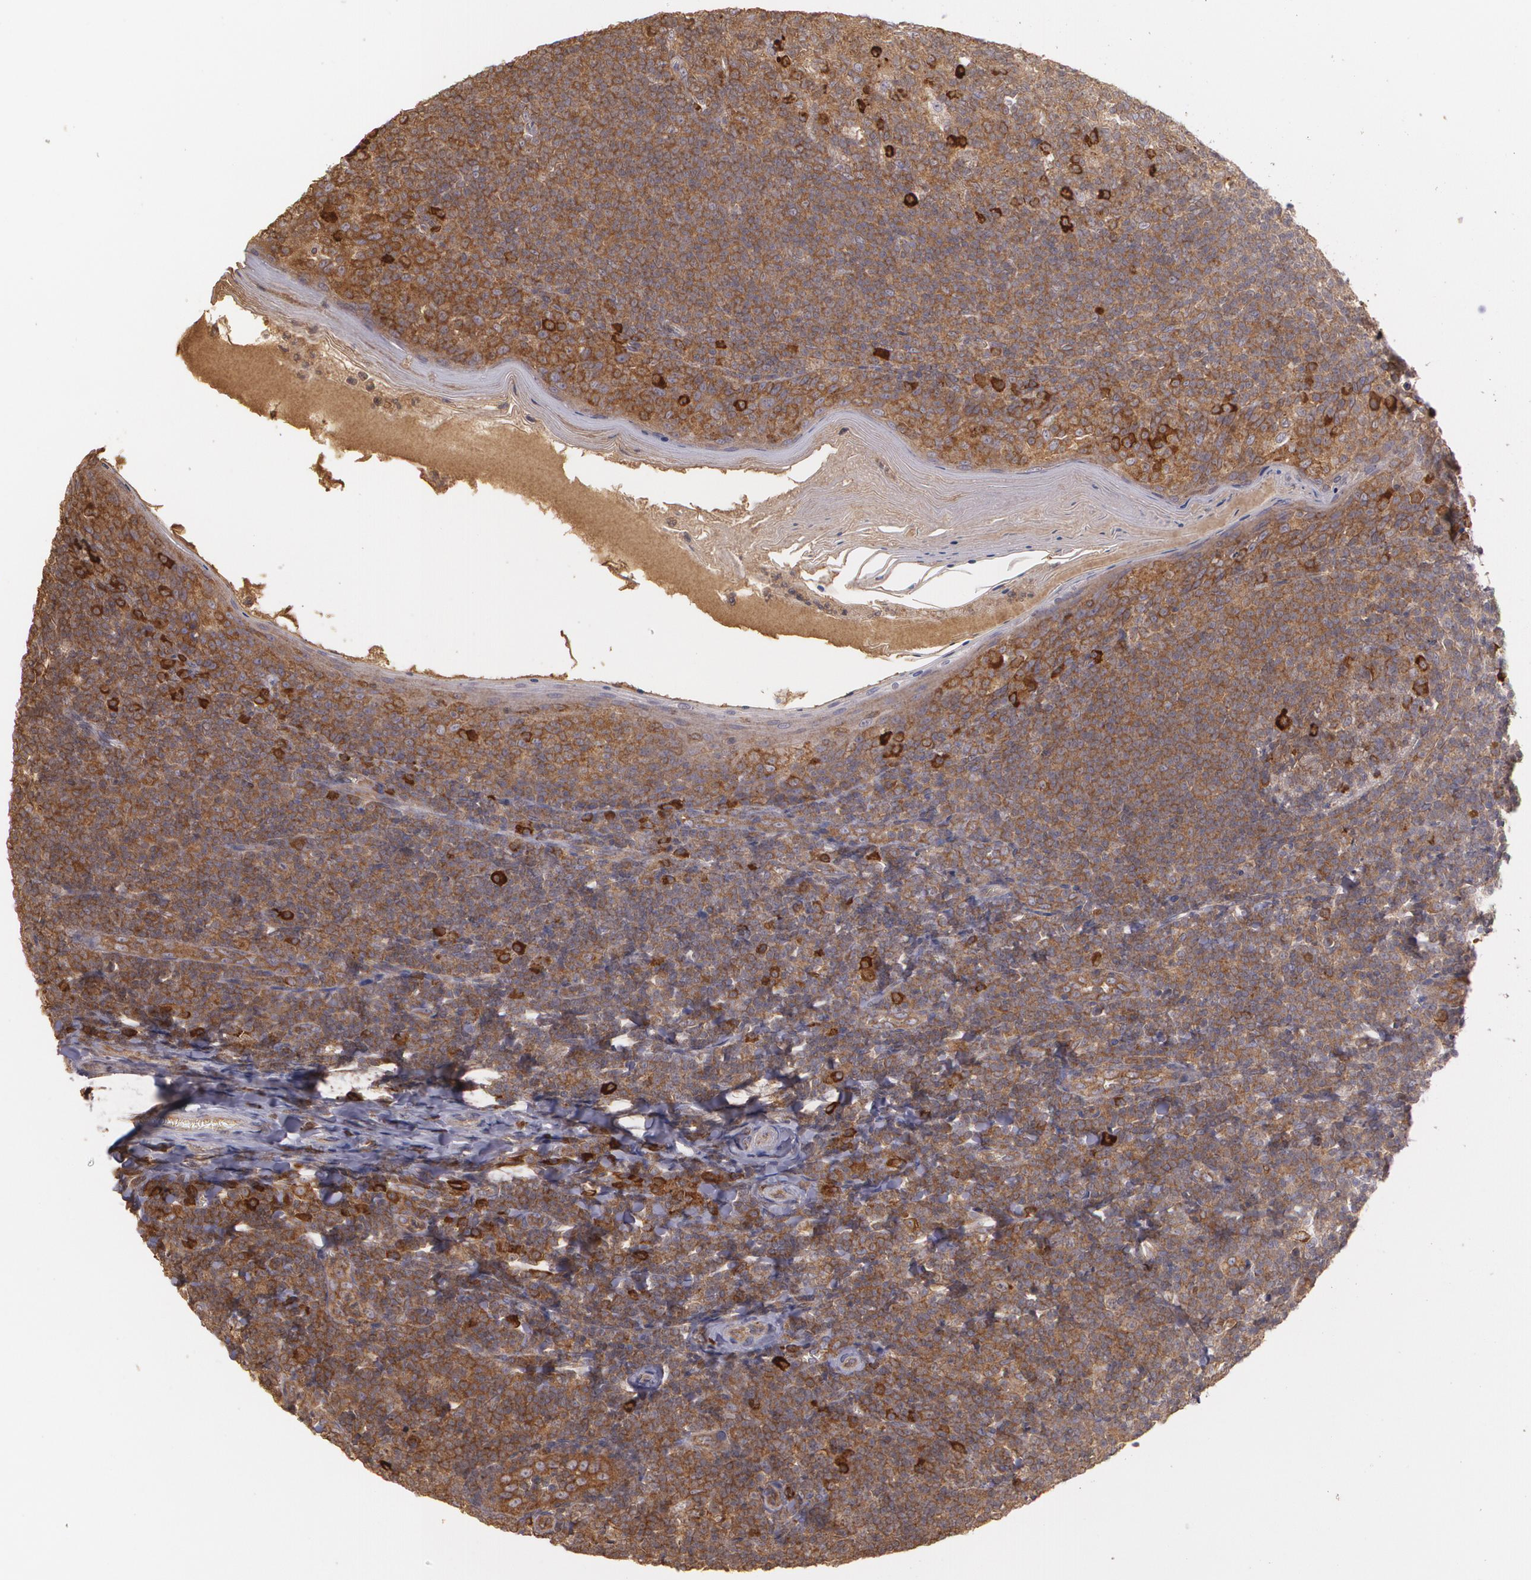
{"staining": {"intensity": "moderate", "quantity": ">75%", "location": "cytoplasmic/membranous"}, "tissue": "tonsil", "cell_type": "Germinal center cells", "image_type": "normal", "snomed": [{"axis": "morphology", "description": "Normal tissue, NOS"}, {"axis": "topography", "description": "Tonsil"}], "caption": "The immunohistochemical stain highlights moderate cytoplasmic/membranous positivity in germinal center cells of unremarkable tonsil. (DAB (3,3'-diaminobenzidine) IHC, brown staining for protein, blue staining for nuclei).", "gene": "ECE1", "patient": {"sex": "male", "age": 31}}